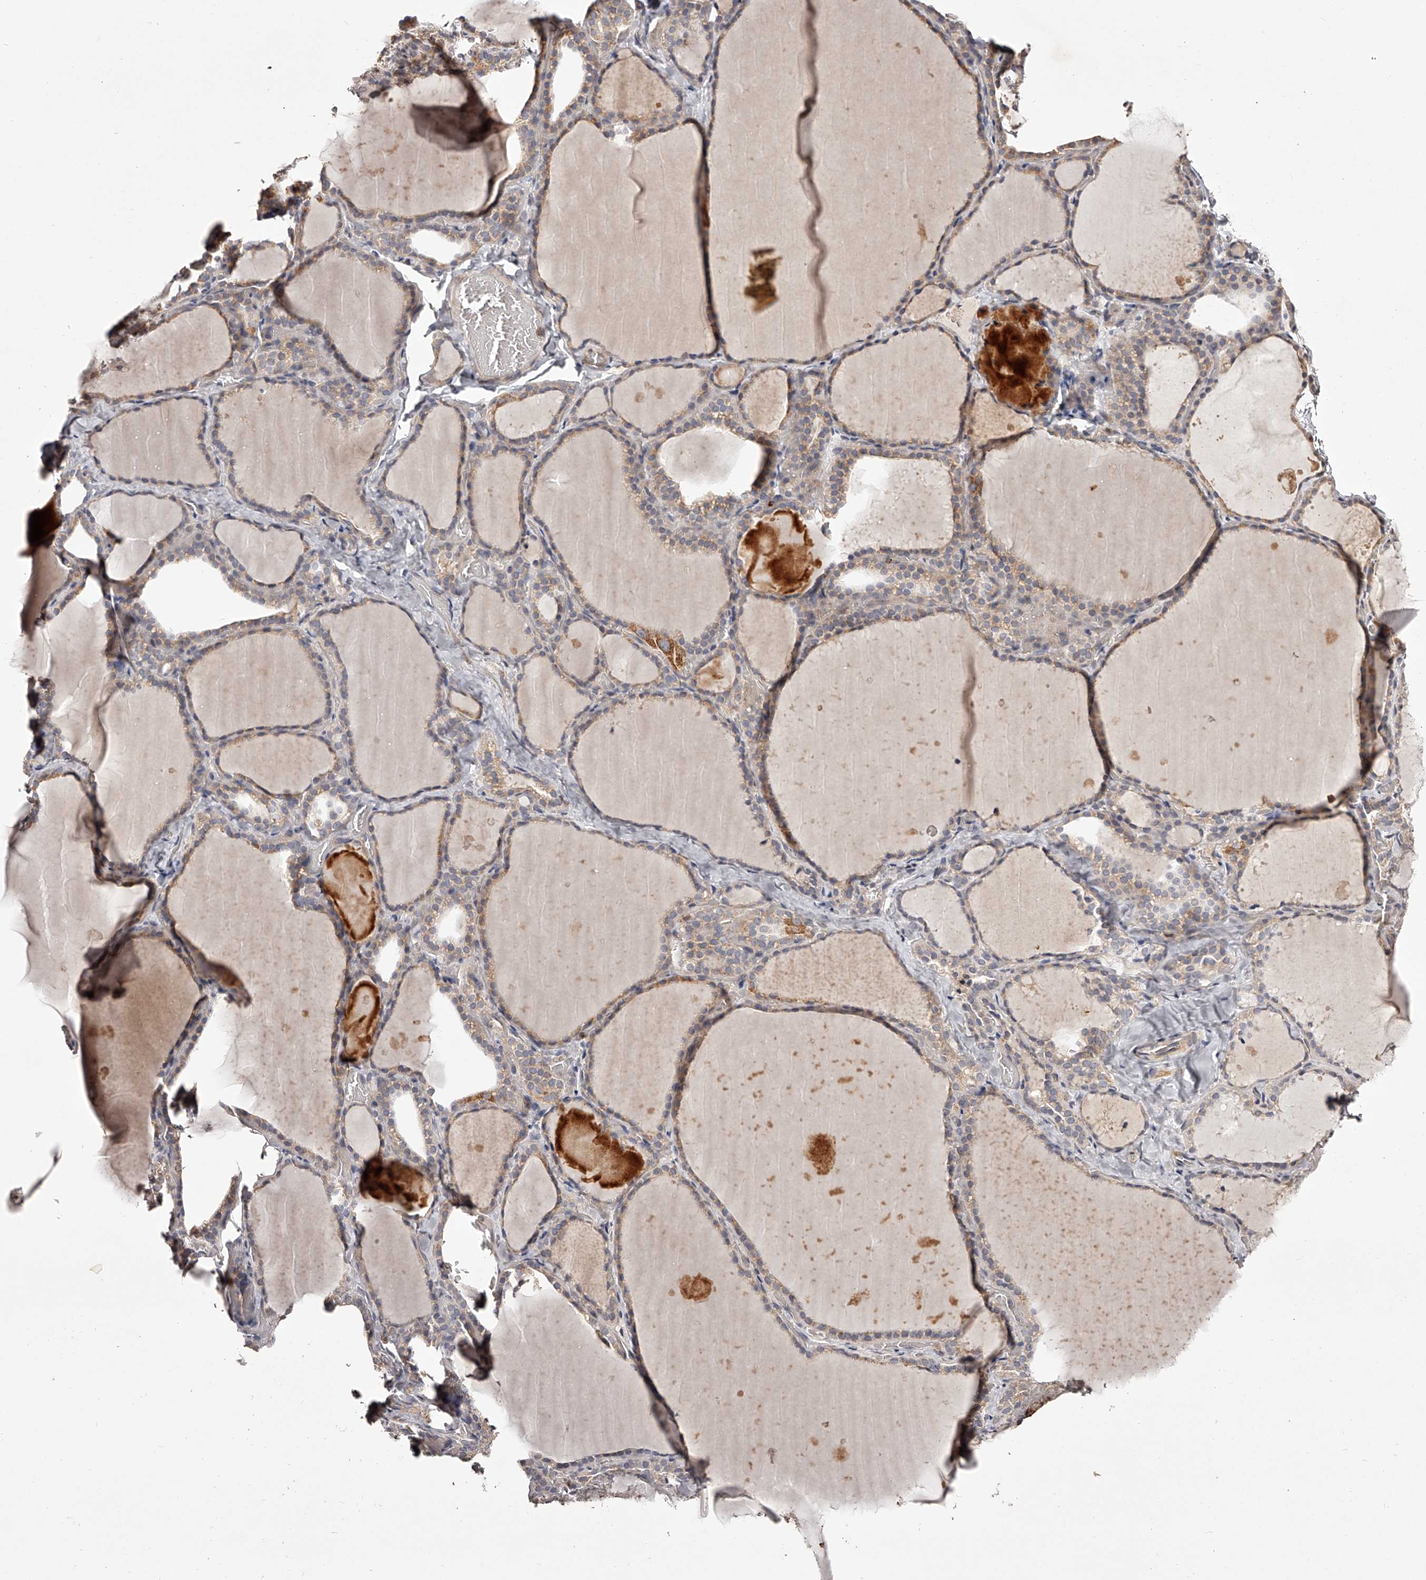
{"staining": {"intensity": "weak", "quantity": ">75%", "location": "cytoplasmic/membranous"}, "tissue": "thyroid gland", "cell_type": "Glandular cells", "image_type": "normal", "snomed": [{"axis": "morphology", "description": "Normal tissue, NOS"}, {"axis": "topography", "description": "Thyroid gland"}], "caption": "Brown immunohistochemical staining in unremarkable thyroid gland shows weak cytoplasmic/membranous expression in approximately >75% of glandular cells.", "gene": "ODF2L", "patient": {"sex": "female", "age": 22}}